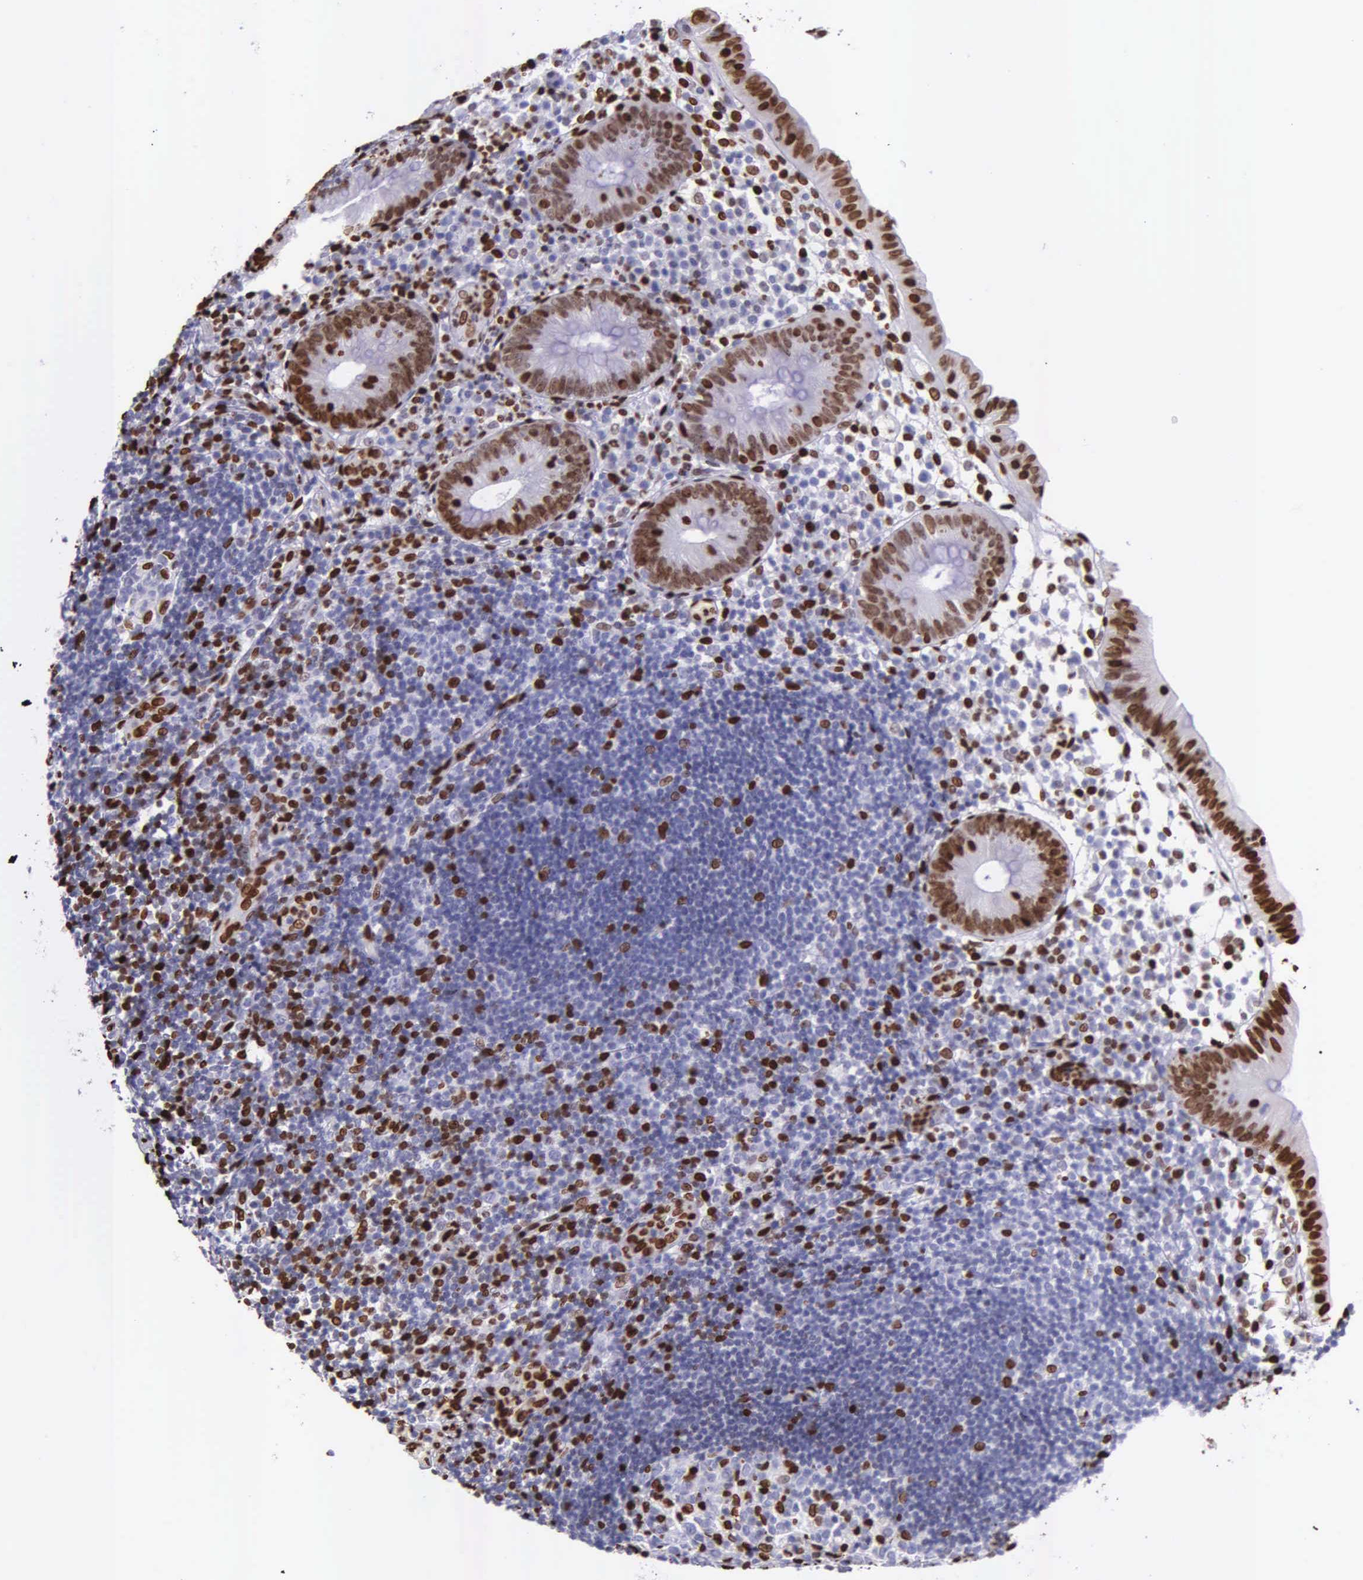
{"staining": {"intensity": "strong", "quantity": ">75%", "location": "nuclear"}, "tissue": "appendix", "cell_type": "Glandular cells", "image_type": "normal", "snomed": [{"axis": "morphology", "description": "Normal tissue, NOS"}, {"axis": "topography", "description": "Appendix"}], "caption": "DAB immunohistochemical staining of unremarkable human appendix shows strong nuclear protein expression in approximately >75% of glandular cells. (IHC, brightfield microscopy, high magnification).", "gene": "H1", "patient": {"sex": "male", "age": 25}}